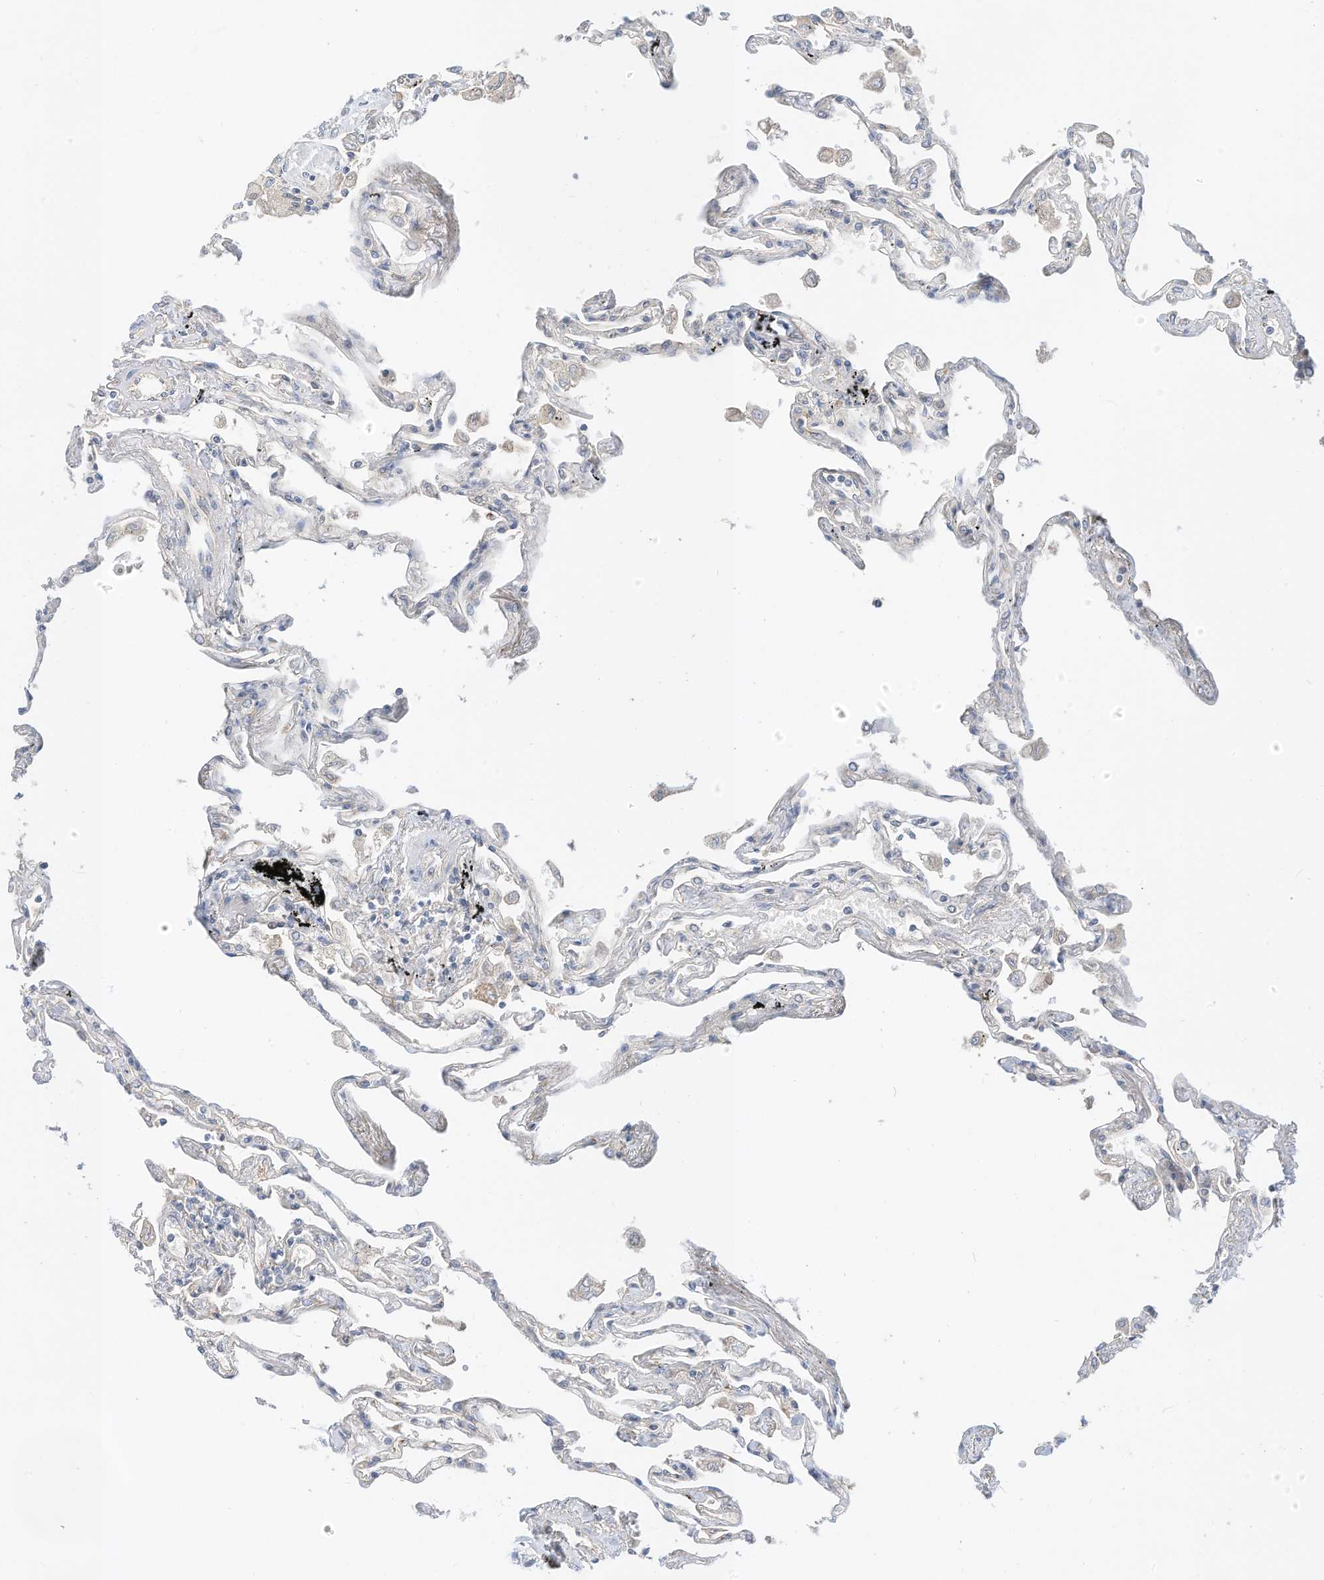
{"staining": {"intensity": "negative", "quantity": "none", "location": "none"}, "tissue": "lung", "cell_type": "Alveolar cells", "image_type": "normal", "snomed": [{"axis": "morphology", "description": "Normal tissue, NOS"}, {"axis": "topography", "description": "Lung"}], "caption": "High power microscopy photomicrograph of an immunohistochemistry image of benign lung, revealing no significant expression in alveolar cells. (DAB immunohistochemistry (IHC), high magnification).", "gene": "RASA2", "patient": {"sex": "female", "age": 67}}